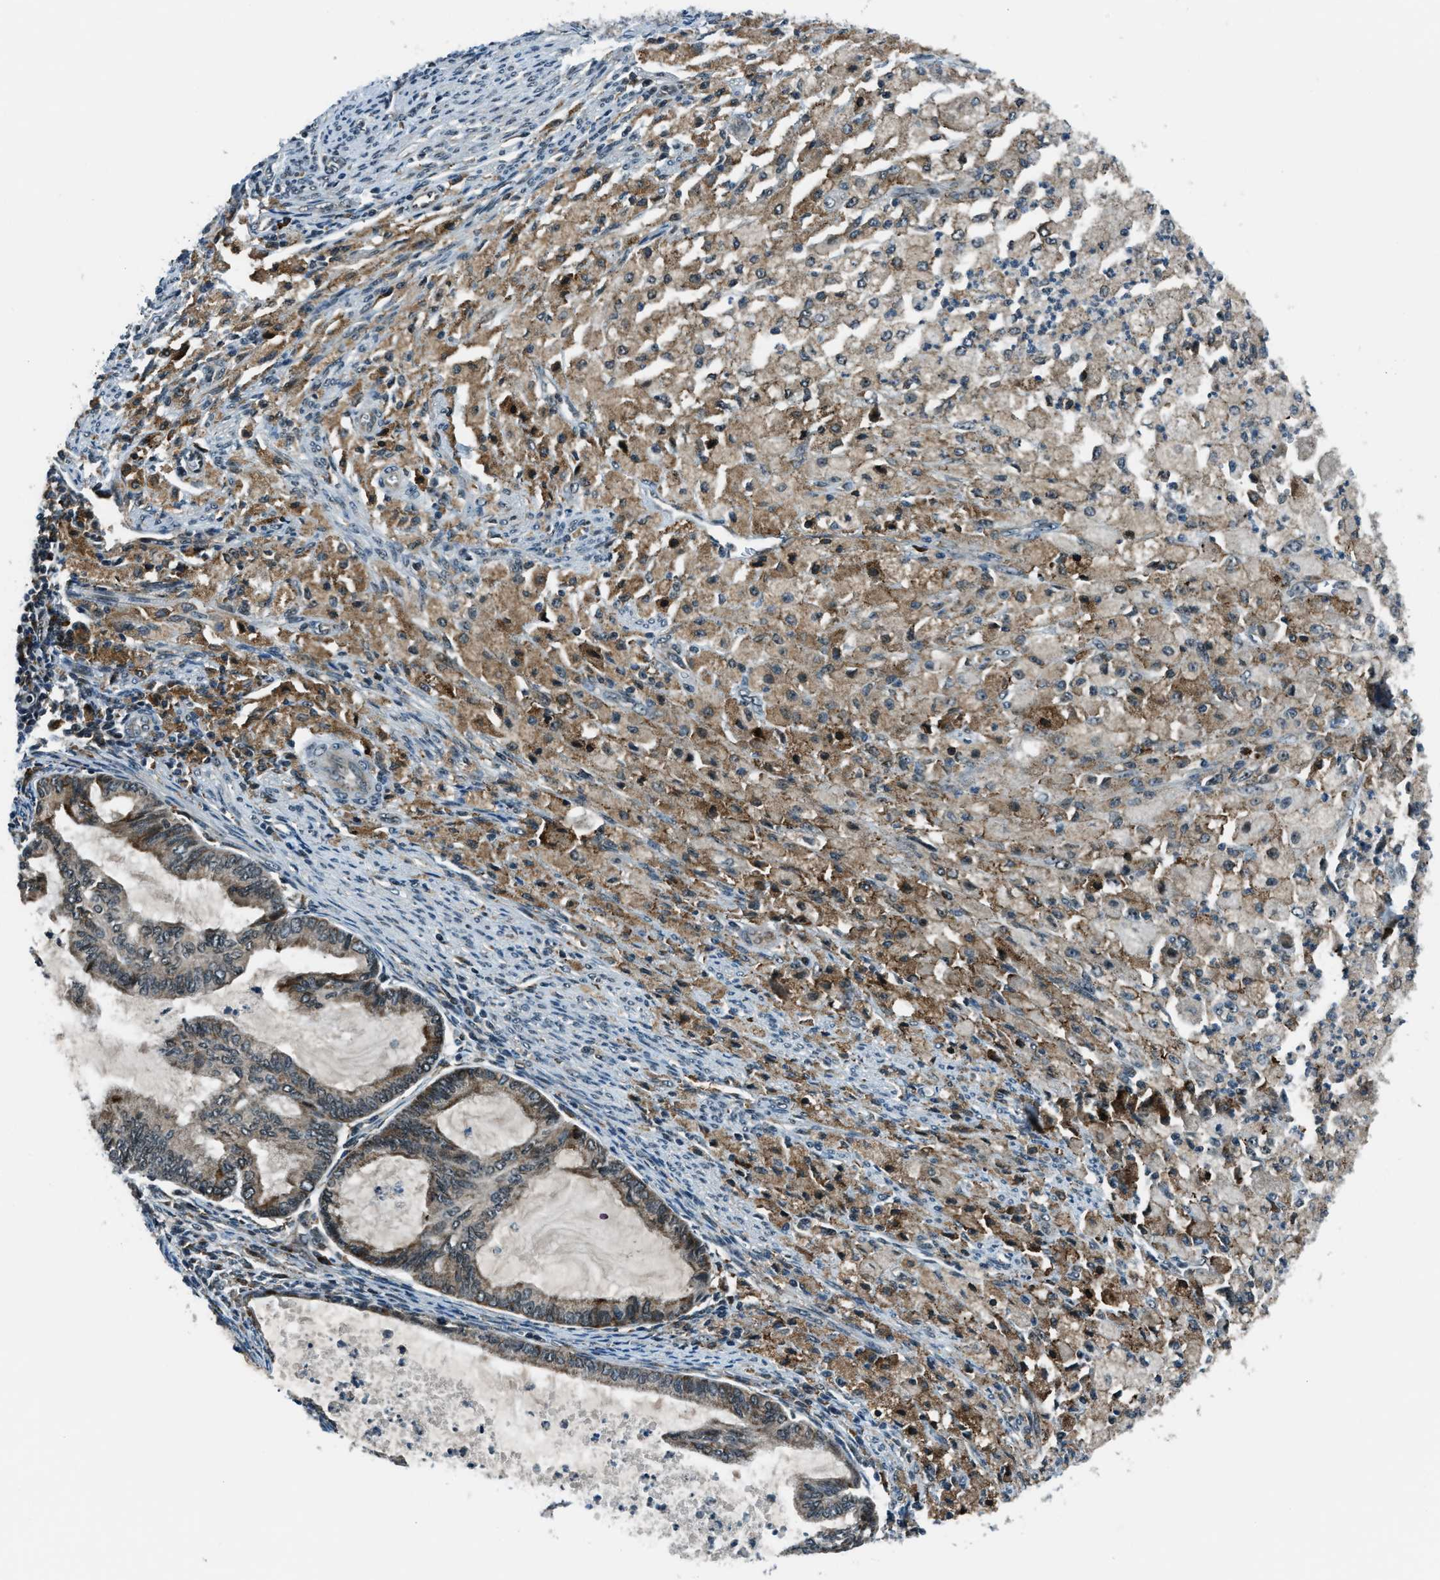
{"staining": {"intensity": "weak", "quantity": "<25%", "location": "cytoplasmic/membranous"}, "tissue": "cervical cancer", "cell_type": "Tumor cells", "image_type": "cancer", "snomed": [{"axis": "morphology", "description": "Normal tissue, NOS"}, {"axis": "morphology", "description": "Adenocarcinoma, NOS"}, {"axis": "topography", "description": "Cervix"}, {"axis": "topography", "description": "Endometrium"}], "caption": "DAB immunohistochemical staining of cervical cancer (adenocarcinoma) reveals no significant expression in tumor cells.", "gene": "ACTL9", "patient": {"sex": "female", "age": 86}}